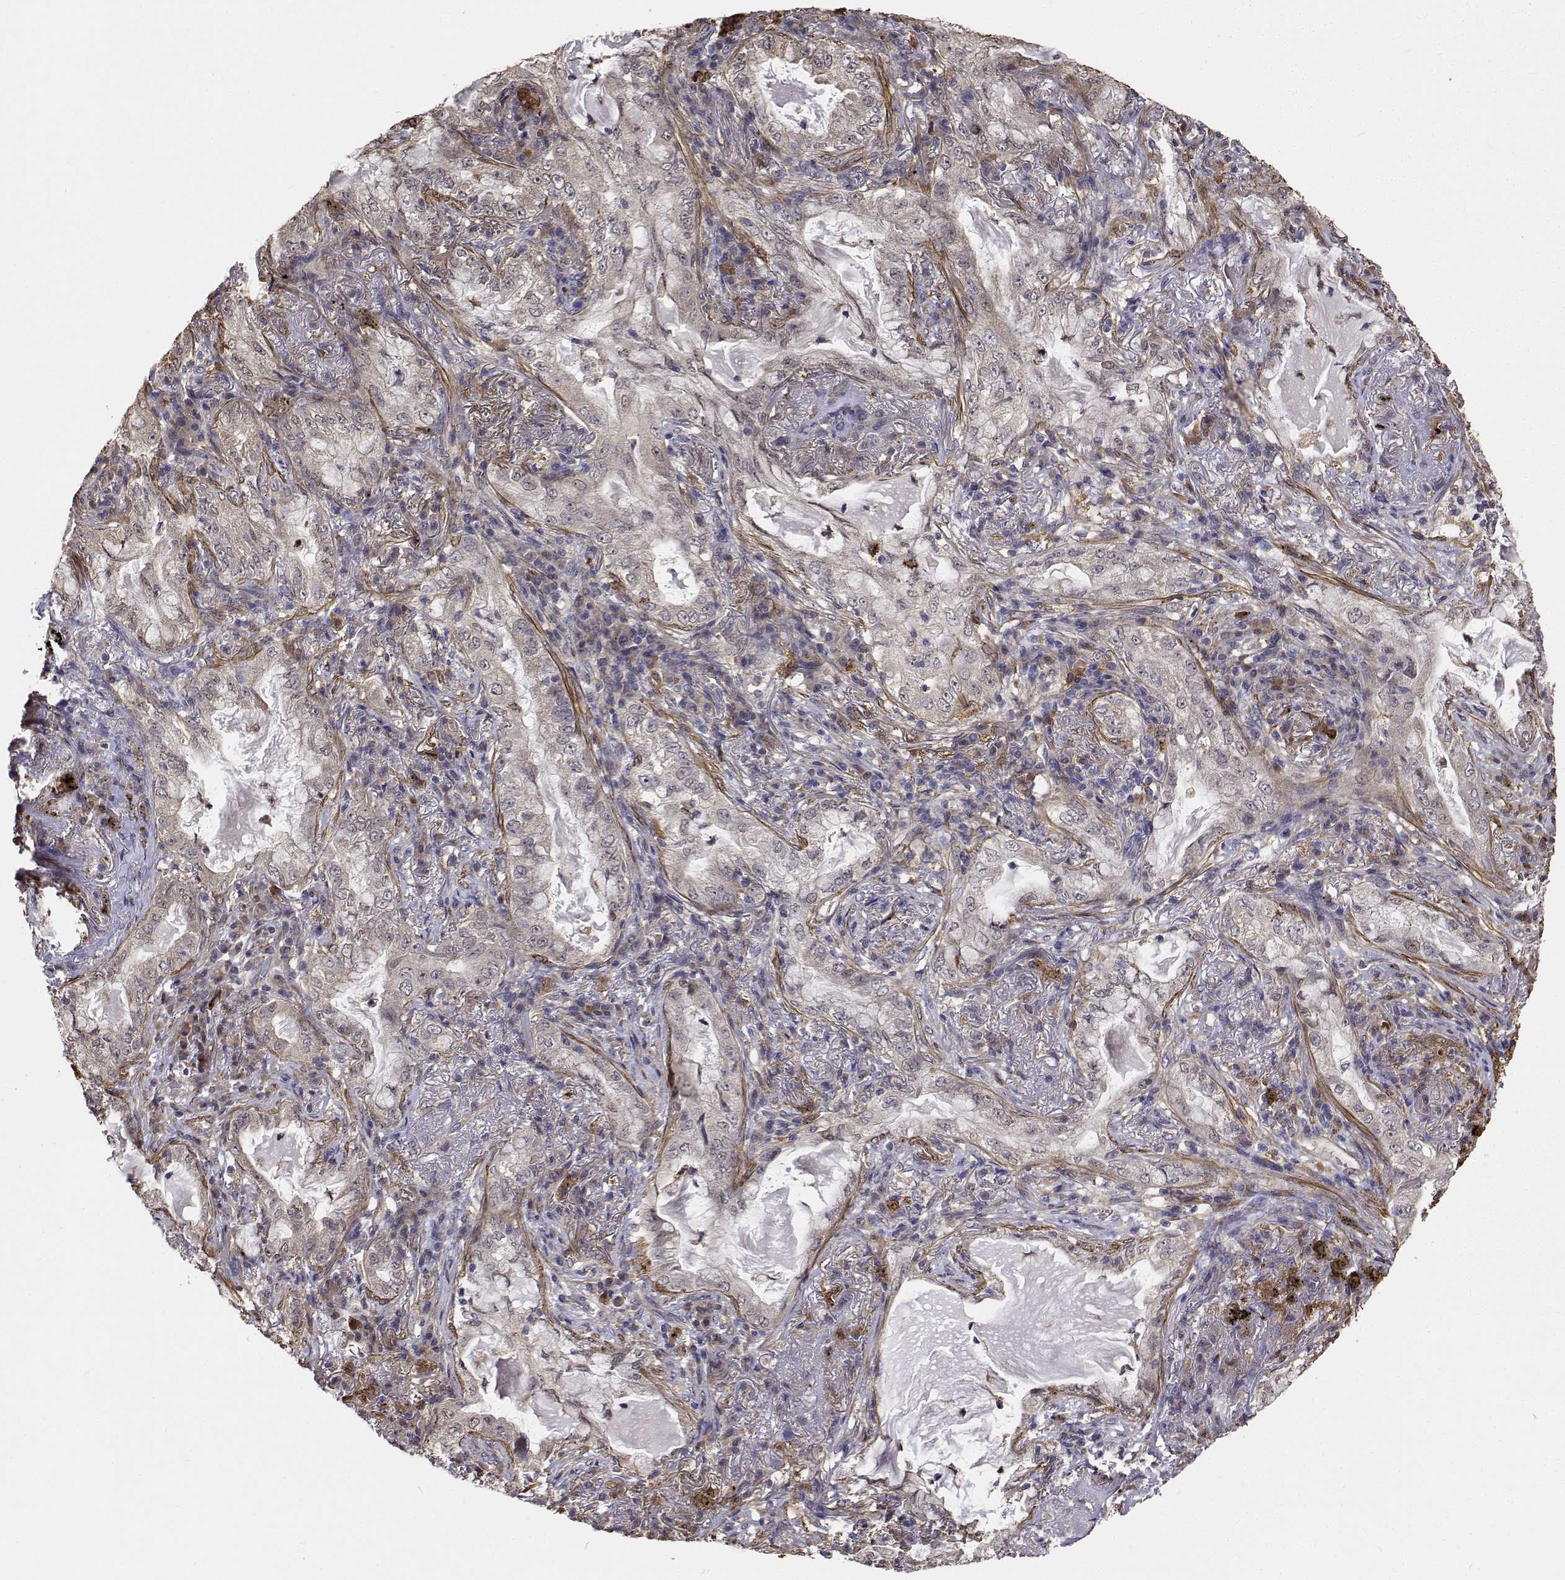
{"staining": {"intensity": "negative", "quantity": "none", "location": "none"}, "tissue": "lung cancer", "cell_type": "Tumor cells", "image_type": "cancer", "snomed": [{"axis": "morphology", "description": "Adenocarcinoma, NOS"}, {"axis": "topography", "description": "Lung"}], "caption": "Tumor cells are negative for protein expression in human adenocarcinoma (lung).", "gene": "PCID2", "patient": {"sex": "female", "age": 73}}